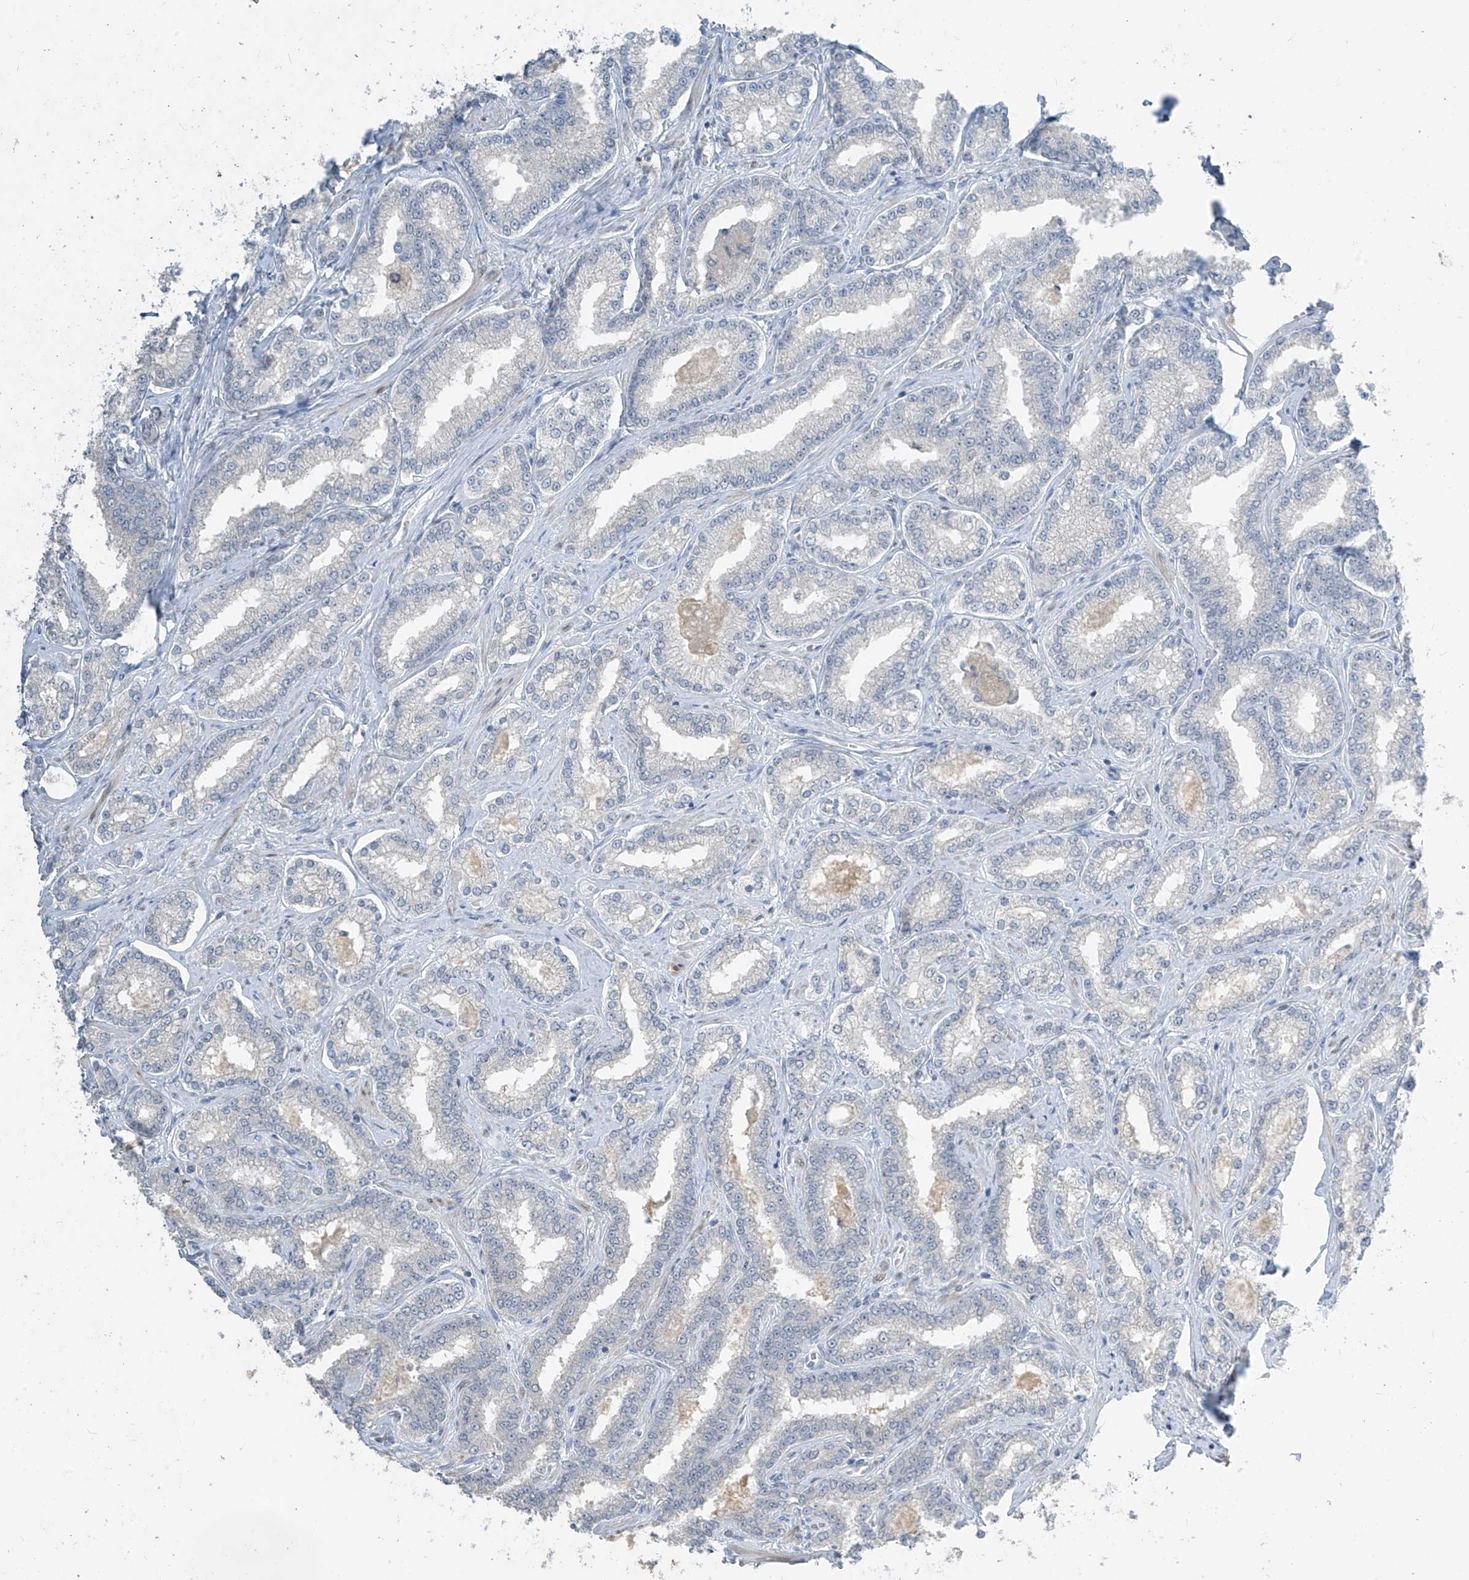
{"staining": {"intensity": "negative", "quantity": "none", "location": "none"}, "tissue": "prostate cancer", "cell_type": "Tumor cells", "image_type": "cancer", "snomed": [{"axis": "morphology", "description": "Normal tissue, NOS"}, {"axis": "morphology", "description": "Adenocarcinoma, High grade"}, {"axis": "topography", "description": "Prostate"}], "caption": "Immunohistochemistry of human prostate cancer reveals no positivity in tumor cells. (DAB (3,3'-diaminobenzidine) immunohistochemistry (IHC), high magnification).", "gene": "METAP1D", "patient": {"sex": "male", "age": 83}}